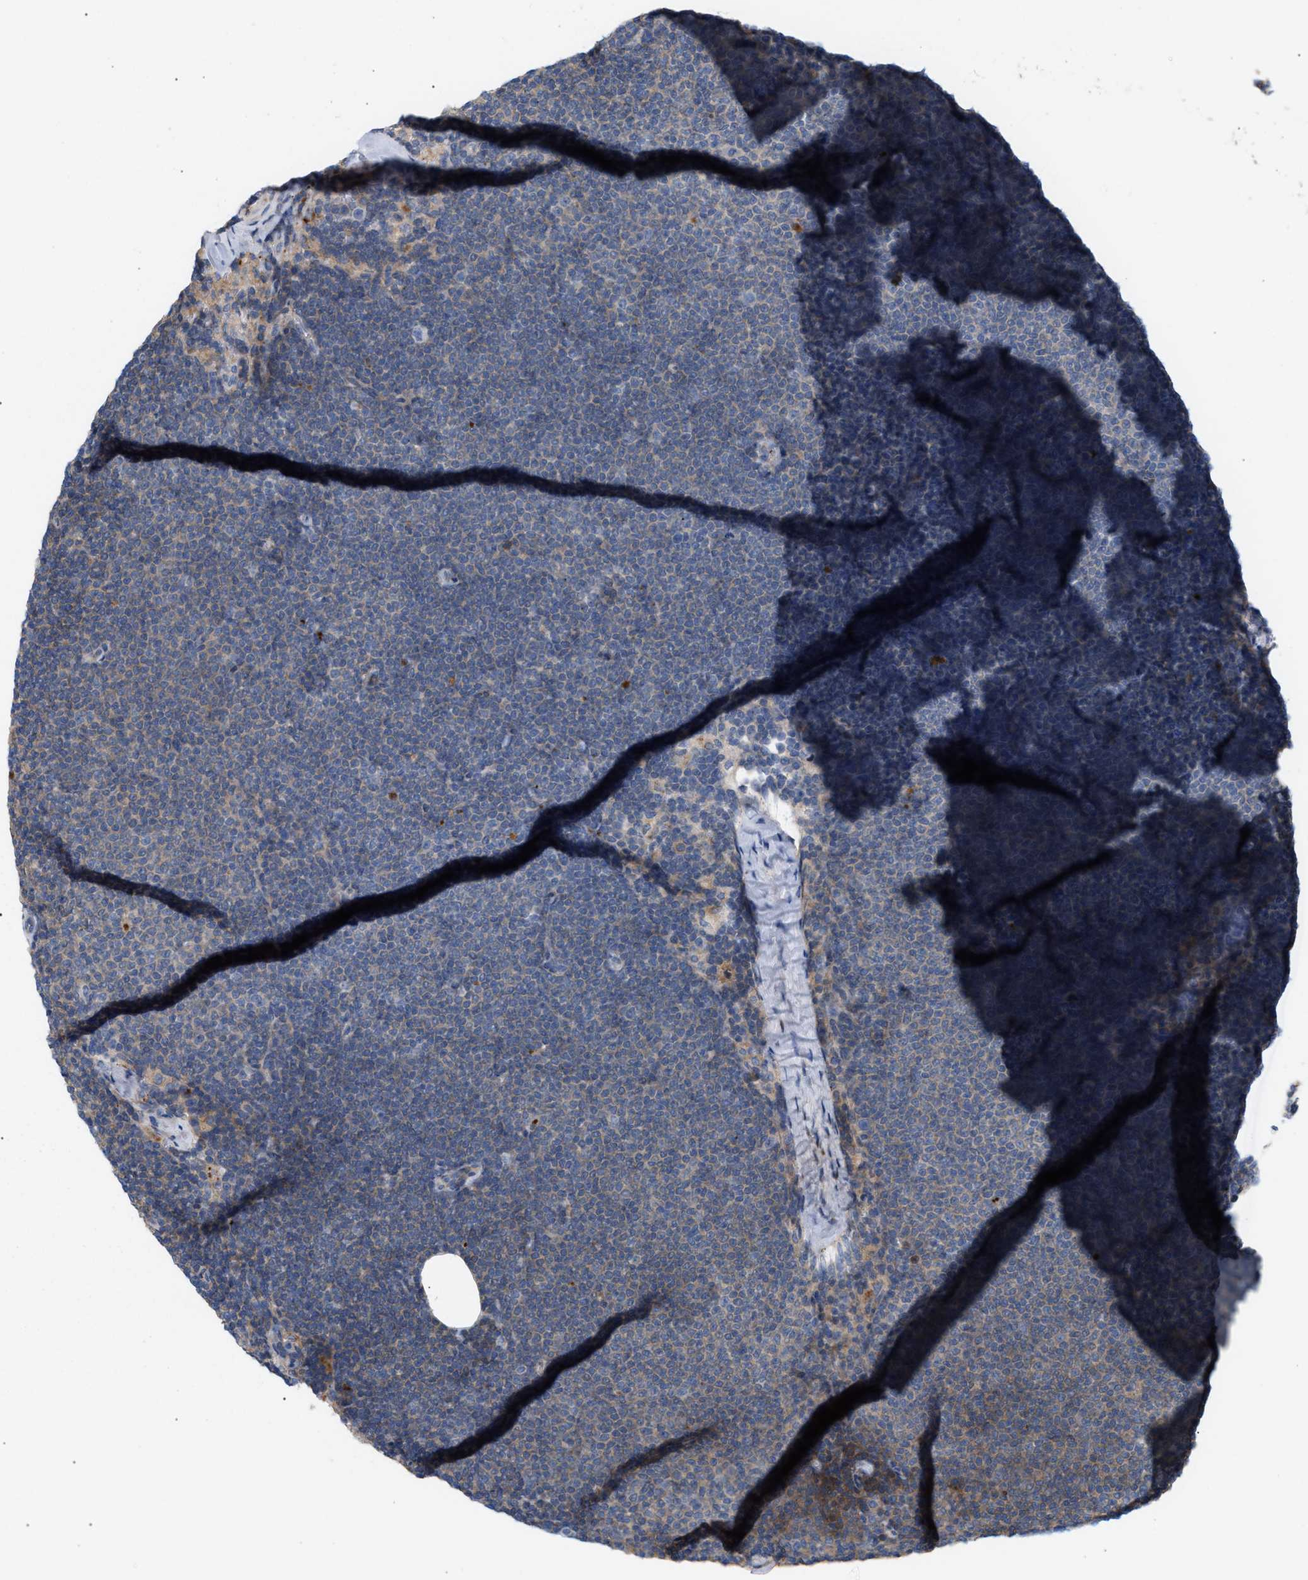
{"staining": {"intensity": "negative", "quantity": "none", "location": "none"}, "tissue": "lymphoma", "cell_type": "Tumor cells", "image_type": "cancer", "snomed": [{"axis": "morphology", "description": "Malignant lymphoma, non-Hodgkin's type, Low grade"}, {"axis": "topography", "description": "Lymph node"}], "caption": "Protein analysis of low-grade malignant lymphoma, non-Hodgkin's type displays no significant staining in tumor cells. (Brightfield microscopy of DAB (3,3'-diaminobenzidine) immunohistochemistry at high magnification).", "gene": "MBTD1", "patient": {"sex": "female", "age": 53}}